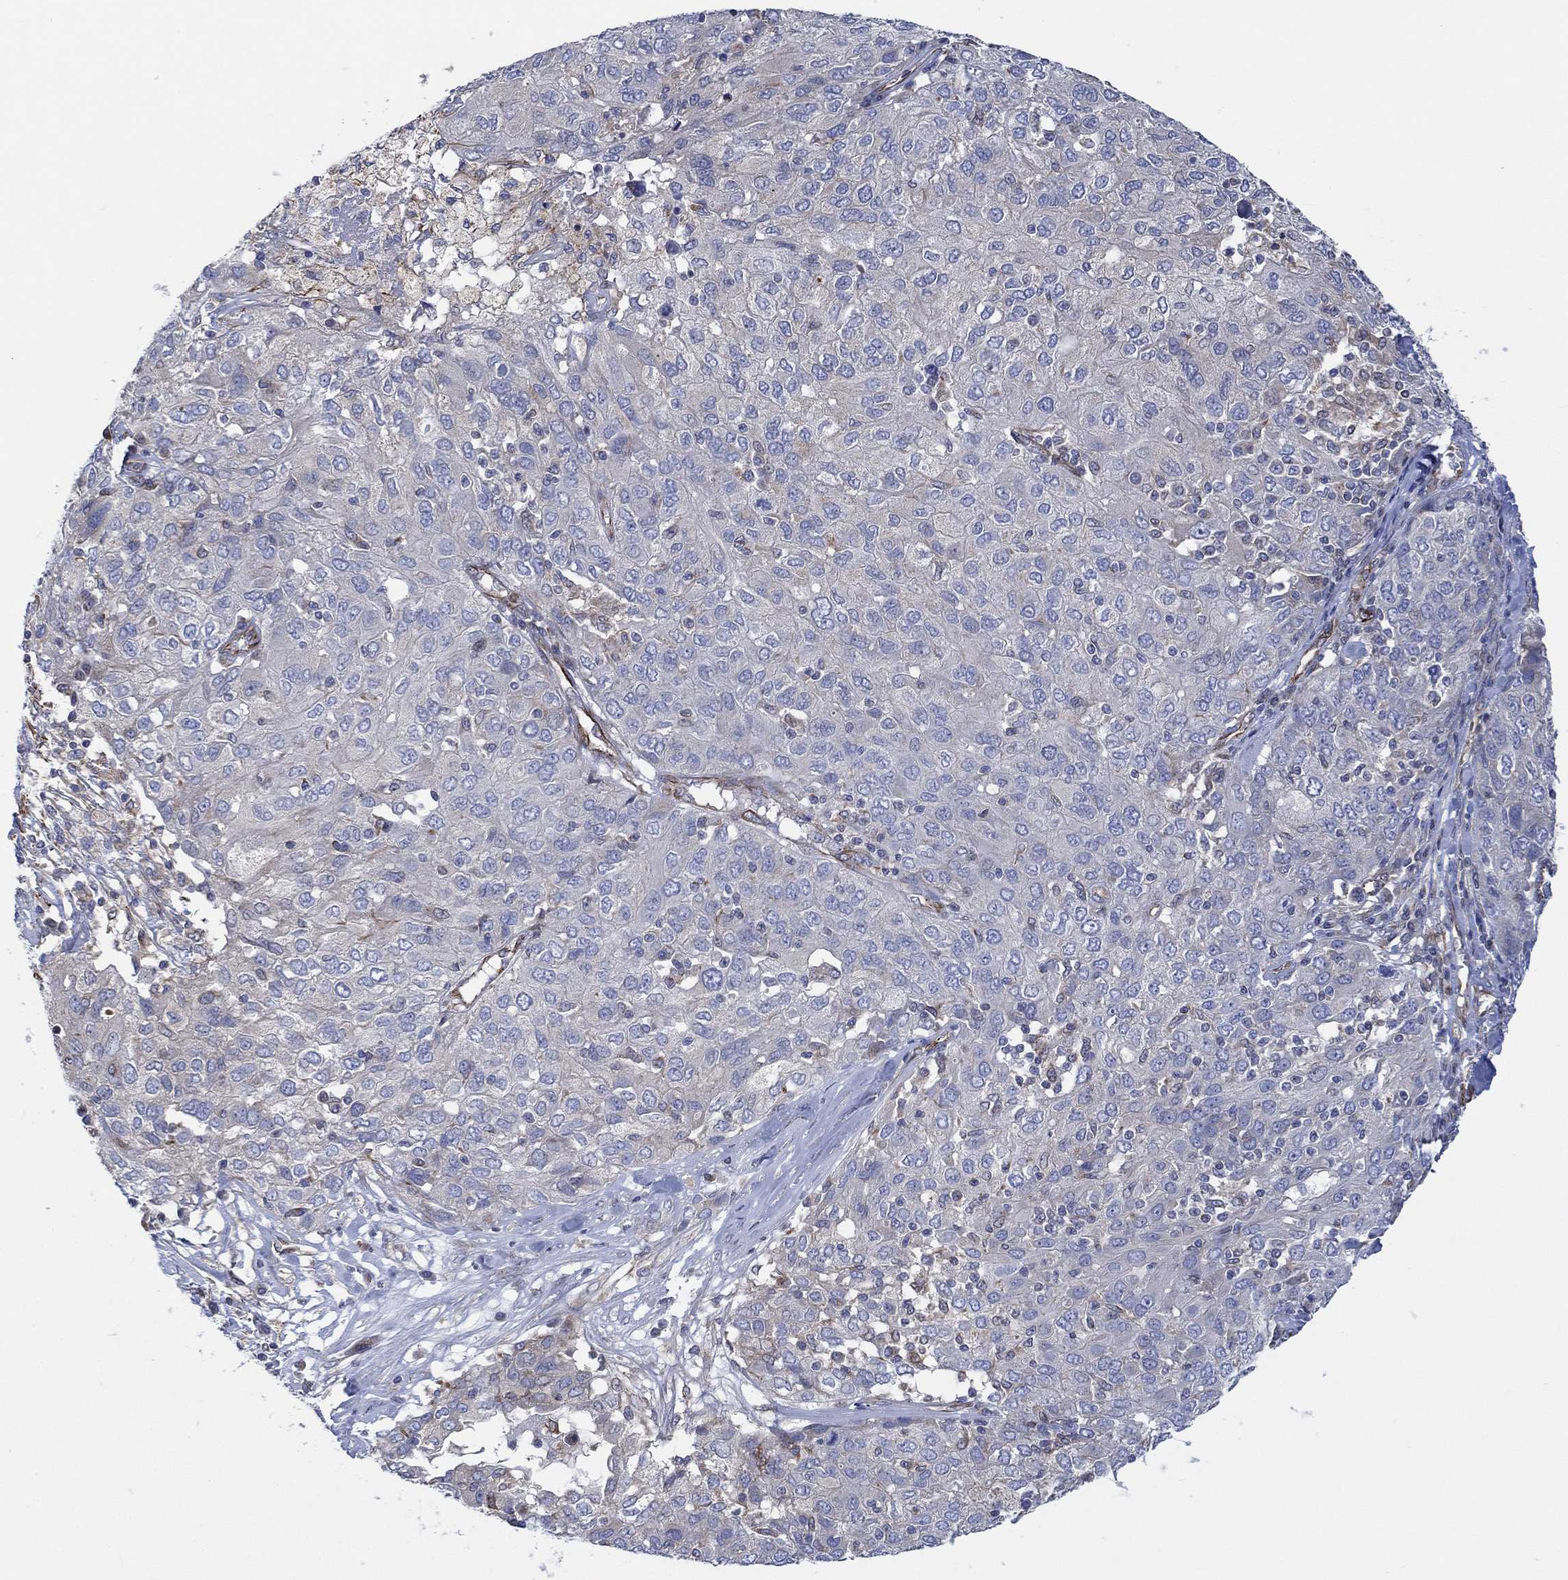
{"staining": {"intensity": "negative", "quantity": "none", "location": "none"}, "tissue": "ovarian cancer", "cell_type": "Tumor cells", "image_type": "cancer", "snomed": [{"axis": "morphology", "description": "Carcinoma, endometroid"}, {"axis": "topography", "description": "Ovary"}], "caption": "Photomicrograph shows no significant protein expression in tumor cells of ovarian endometroid carcinoma. (Stains: DAB immunohistochemistry with hematoxylin counter stain, Microscopy: brightfield microscopy at high magnification).", "gene": "CAMK1D", "patient": {"sex": "female", "age": 50}}